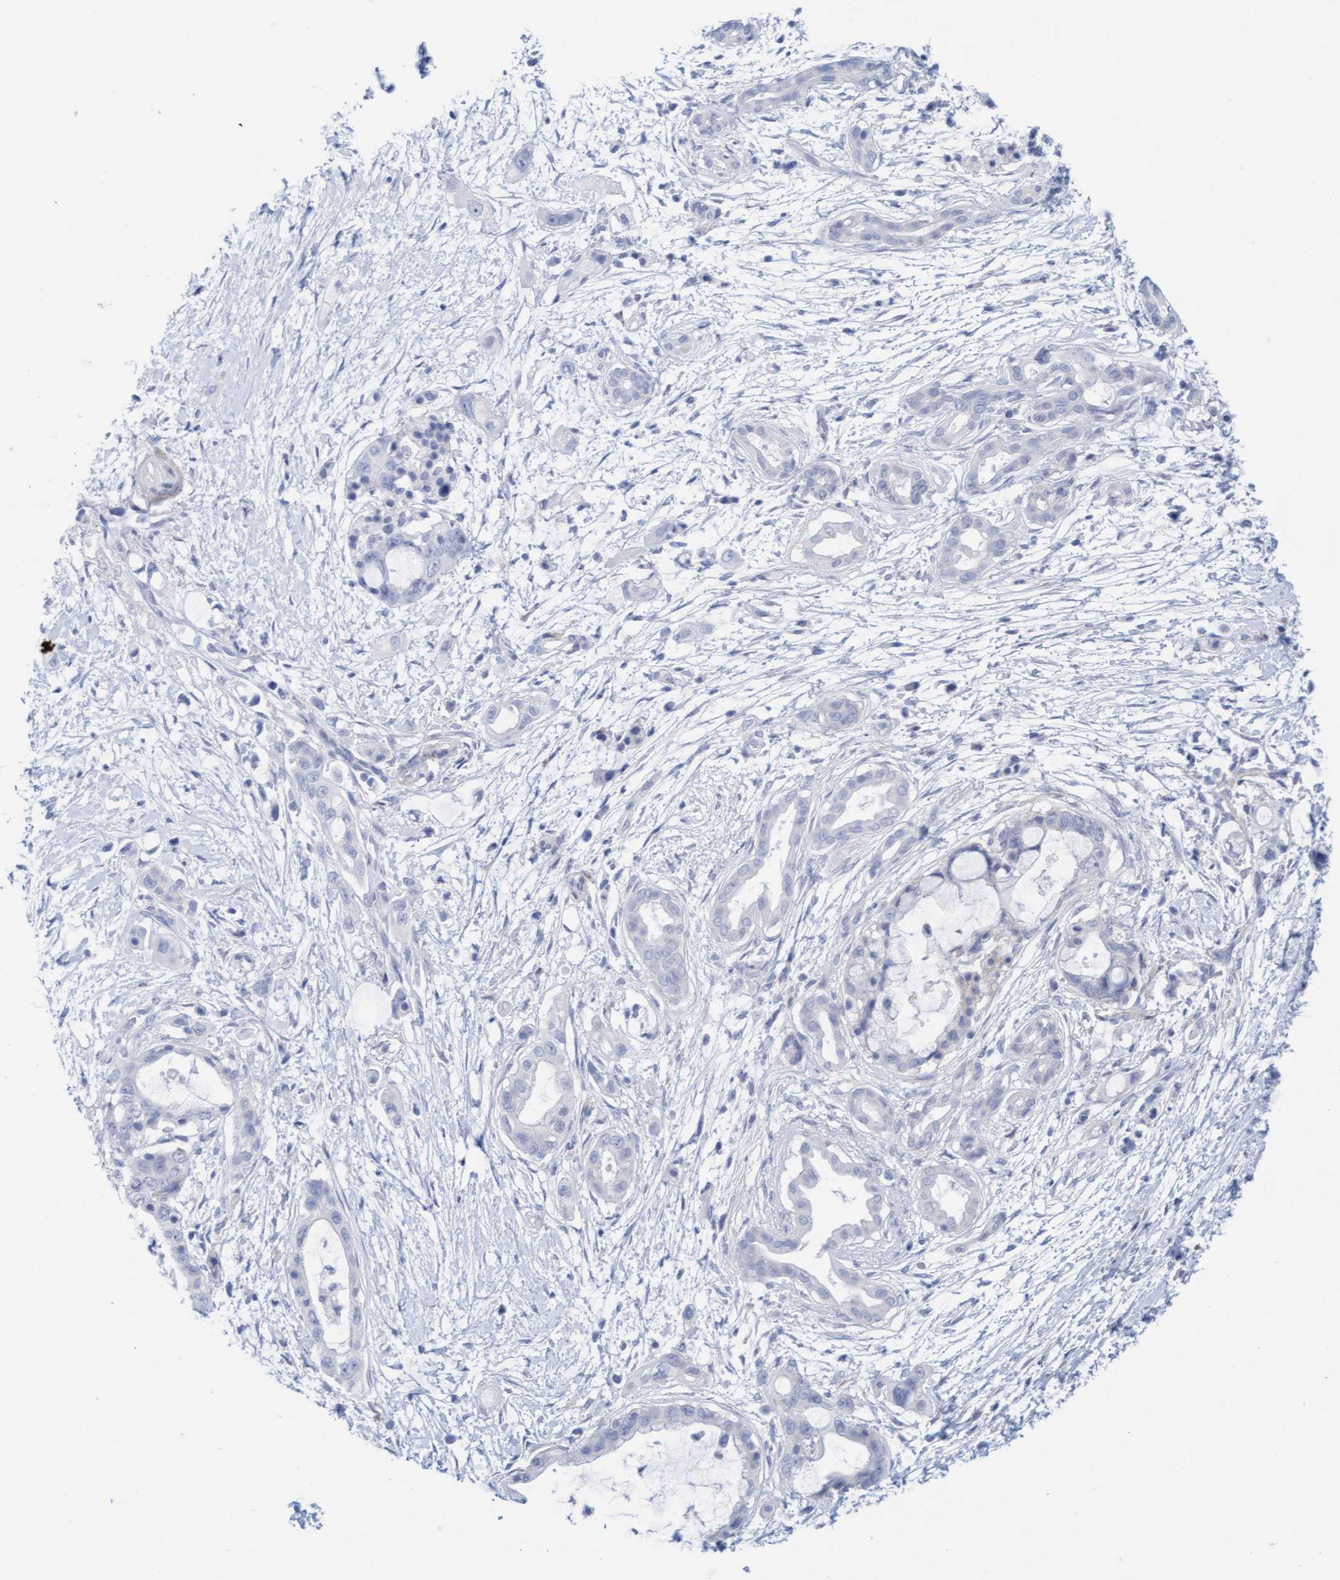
{"staining": {"intensity": "negative", "quantity": "none", "location": "none"}, "tissue": "pancreatic cancer", "cell_type": "Tumor cells", "image_type": "cancer", "snomed": [{"axis": "morphology", "description": "Adenocarcinoma, NOS"}, {"axis": "topography", "description": "Pancreas"}], "caption": "Adenocarcinoma (pancreatic) was stained to show a protein in brown. There is no significant positivity in tumor cells. (Stains: DAB (3,3'-diaminobenzidine) immunohistochemistry (IHC) with hematoxylin counter stain, Microscopy: brightfield microscopy at high magnification).", "gene": "CDK5RAP3", "patient": {"sex": "male", "age": 59}}